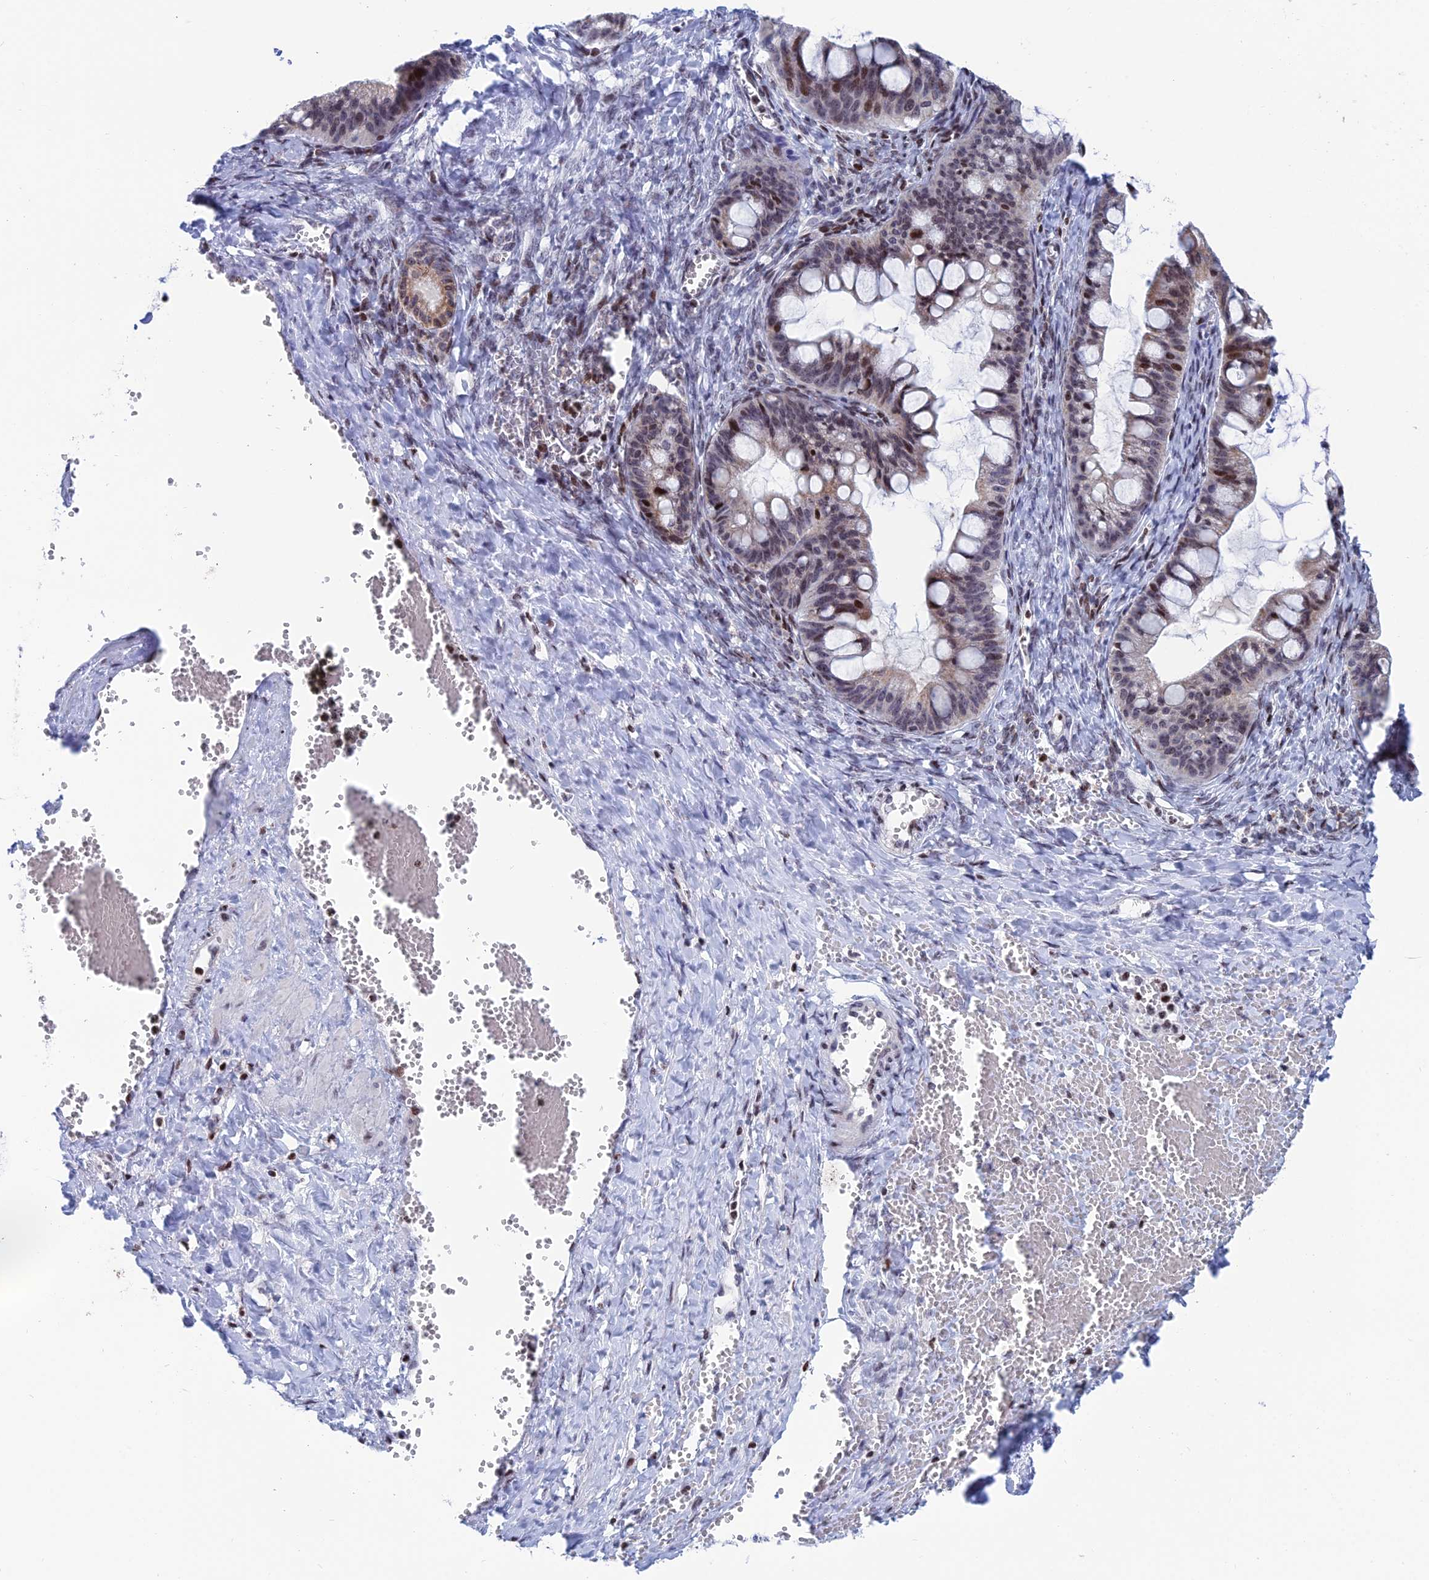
{"staining": {"intensity": "moderate", "quantity": "25%-75%", "location": "cytoplasmic/membranous,nuclear"}, "tissue": "ovarian cancer", "cell_type": "Tumor cells", "image_type": "cancer", "snomed": [{"axis": "morphology", "description": "Cystadenocarcinoma, mucinous, NOS"}, {"axis": "topography", "description": "Ovary"}], "caption": "Protein staining demonstrates moderate cytoplasmic/membranous and nuclear staining in about 25%-75% of tumor cells in mucinous cystadenocarcinoma (ovarian).", "gene": "AFF3", "patient": {"sex": "female", "age": 73}}